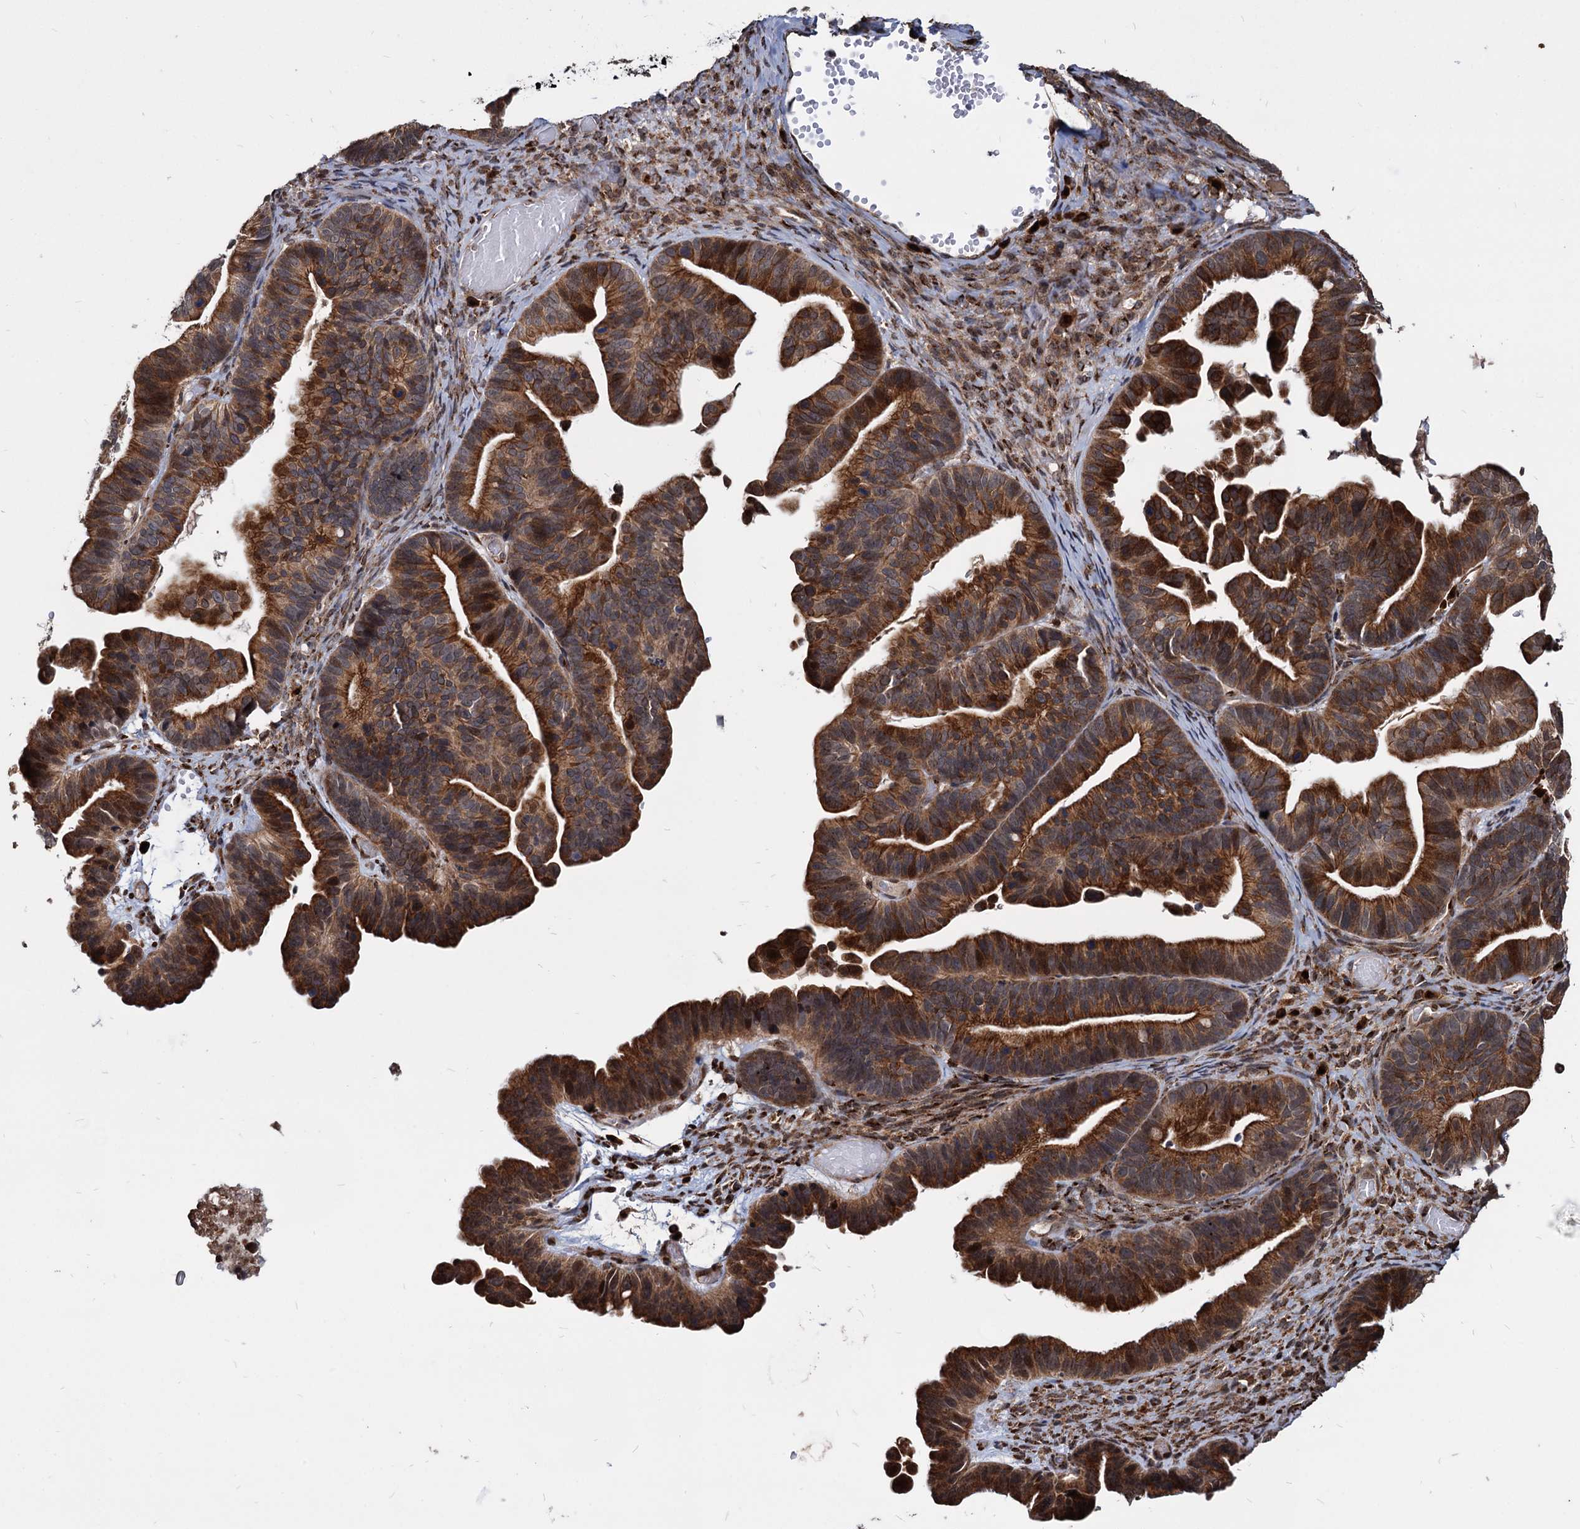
{"staining": {"intensity": "strong", "quantity": ">75%", "location": "cytoplasmic/membranous"}, "tissue": "ovarian cancer", "cell_type": "Tumor cells", "image_type": "cancer", "snomed": [{"axis": "morphology", "description": "Cystadenocarcinoma, serous, NOS"}, {"axis": "topography", "description": "Ovary"}], "caption": "Ovarian cancer stained with a brown dye demonstrates strong cytoplasmic/membranous positive positivity in about >75% of tumor cells.", "gene": "SAAL1", "patient": {"sex": "female", "age": 56}}